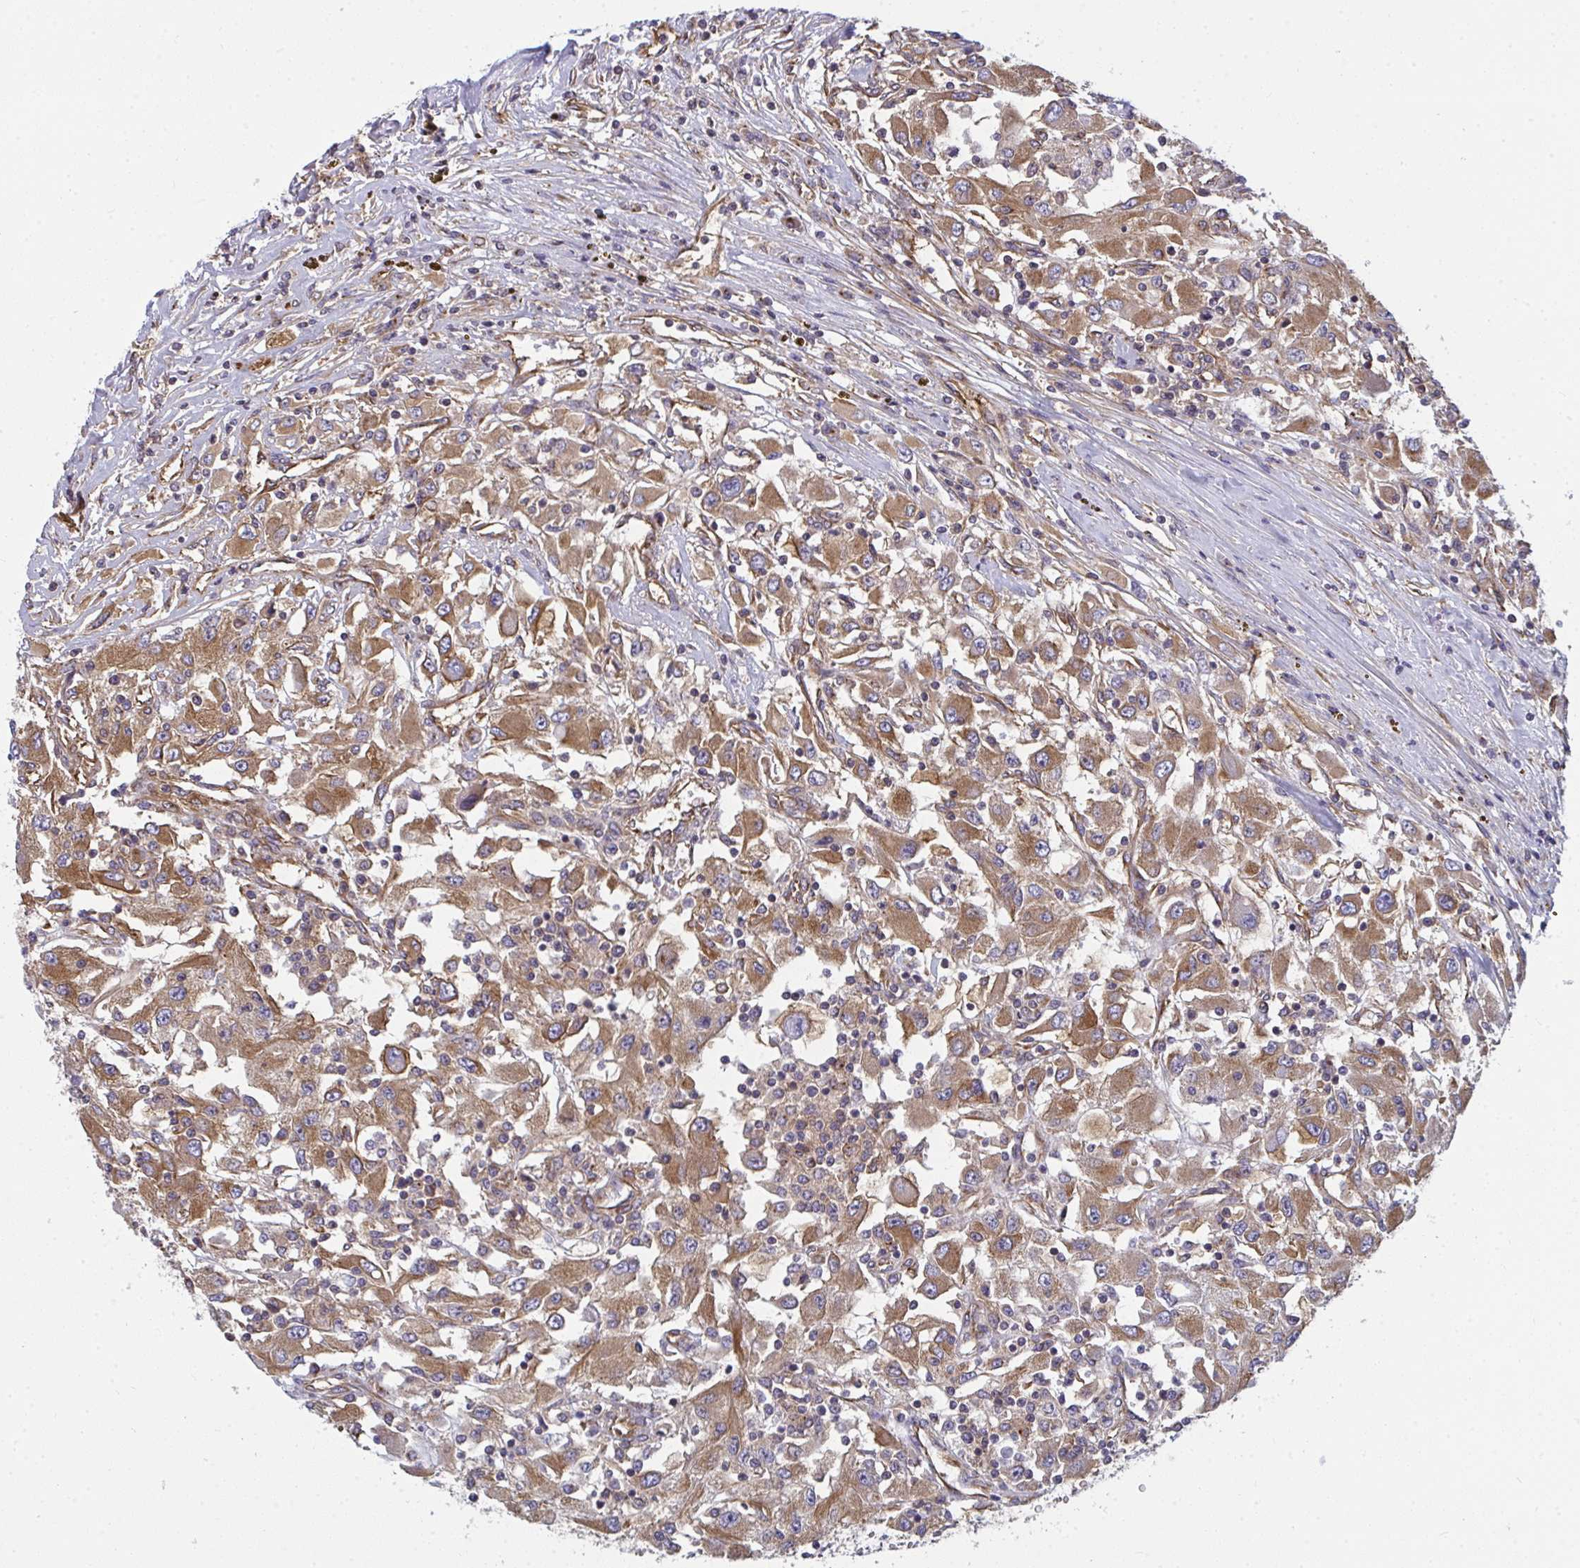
{"staining": {"intensity": "moderate", "quantity": ">75%", "location": "cytoplasmic/membranous"}, "tissue": "renal cancer", "cell_type": "Tumor cells", "image_type": "cancer", "snomed": [{"axis": "morphology", "description": "Adenocarcinoma, NOS"}, {"axis": "topography", "description": "Kidney"}], "caption": "Immunohistochemical staining of human adenocarcinoma (renal) shows medium levels of moderate cytoplasmic/membranous staining in about >75% of tumor cells. (Stains: DAB (3,3'-diaminobenzidine) in brown, nuclei in blue, Microscopy: brightfield microscopy at high magnification).", "gene": "DYNC1I2", "patient": {"sex": "female", "age": 67}}